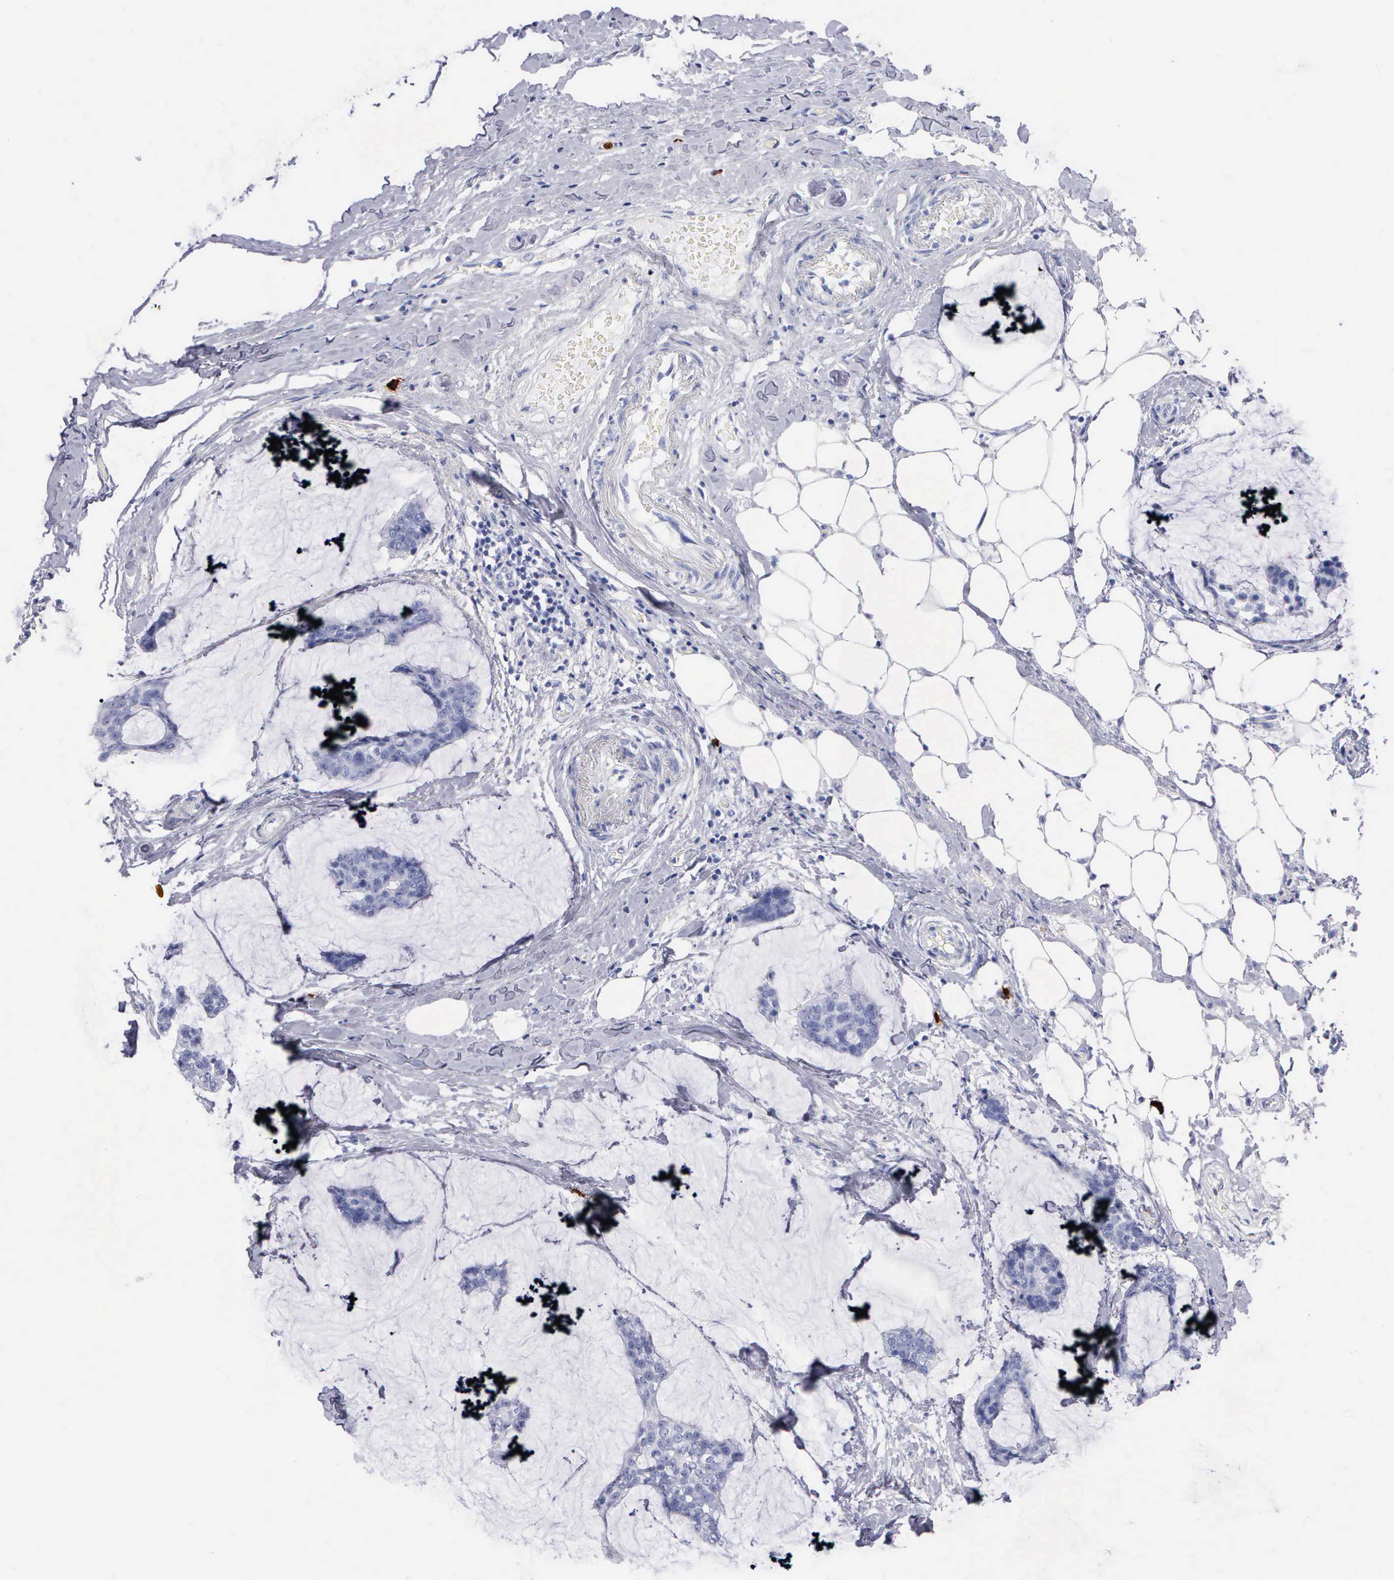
{"staining": {"intensity": "negative", "quantity": "none", "location": "none"}, "tissue": "breast cancer", "cell_type": "Tumor cells", "image_type": "cancer", "snomed": [{"axis": "morphology", "description": "Duct carcinoma"}, {"axis": "topography", "description": "Breast"}], "caption": "Tumor cells are negative for protein expression in human invasive ductal carcinoma (breast). (DAB (3,3'-diaminobenzidine) IHC with hematoxylin counter stain).", "gene": "CTSG", "patient": {"sex": "female", "age": 93}}